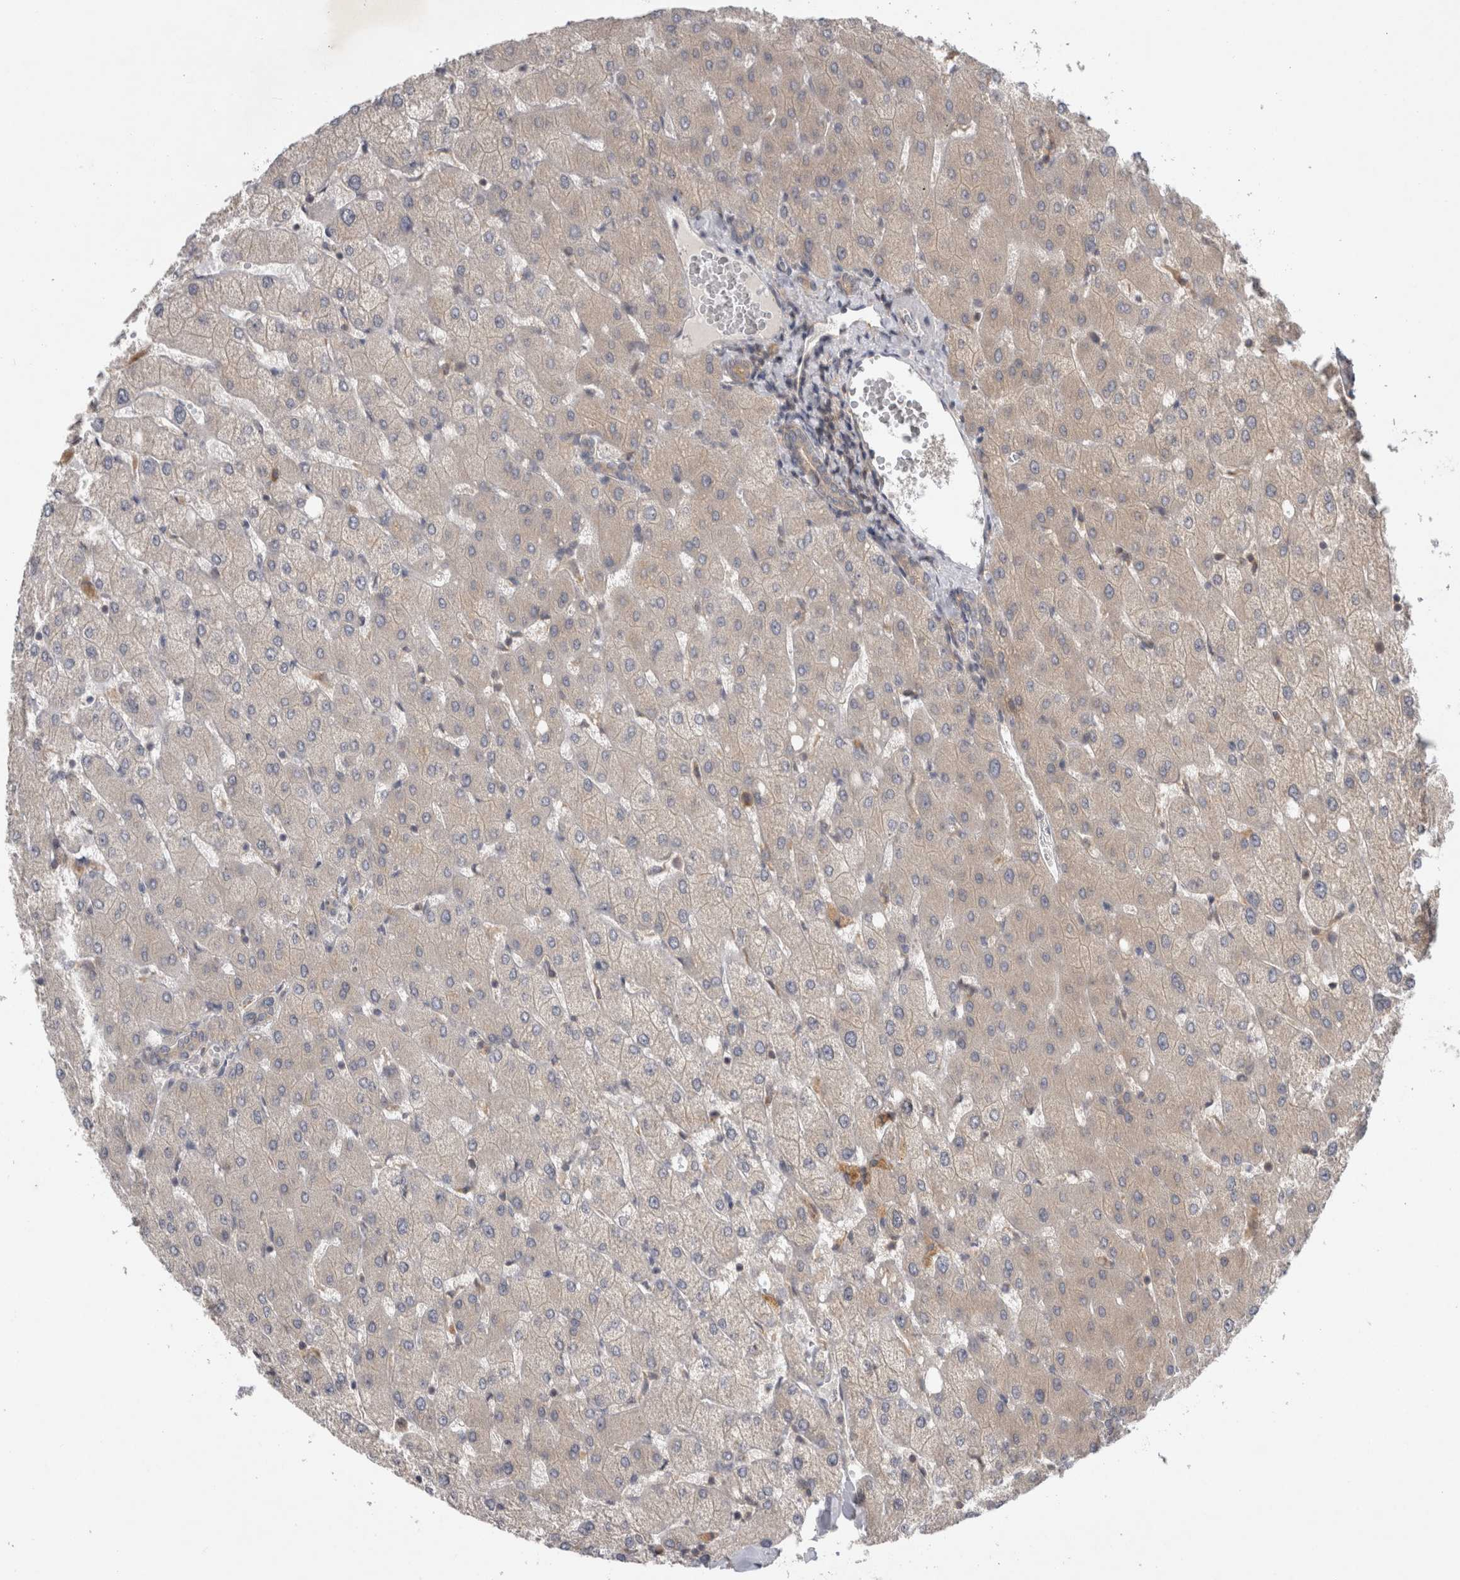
{"staining": {"intensity": "negative", "quantity": "none", "location": "none"}, "tissue": "liver", "cell_type": "Cholangiocytes", "image_type": "normal", "snomed": [{"axis": "morphology", "description": "Normal tissue, NOS"}, {"axis": "topography", "description": "Liver"}], "caption": "Liver was stained to show a protein in brown. There is no significant positivity in cholangiocytes. (DAB immunohistochemistry visualized using brightfield microscopy, high magnification).", "gene": "AASDHPPT", "patient": {"sex": "female", "age": 54}}